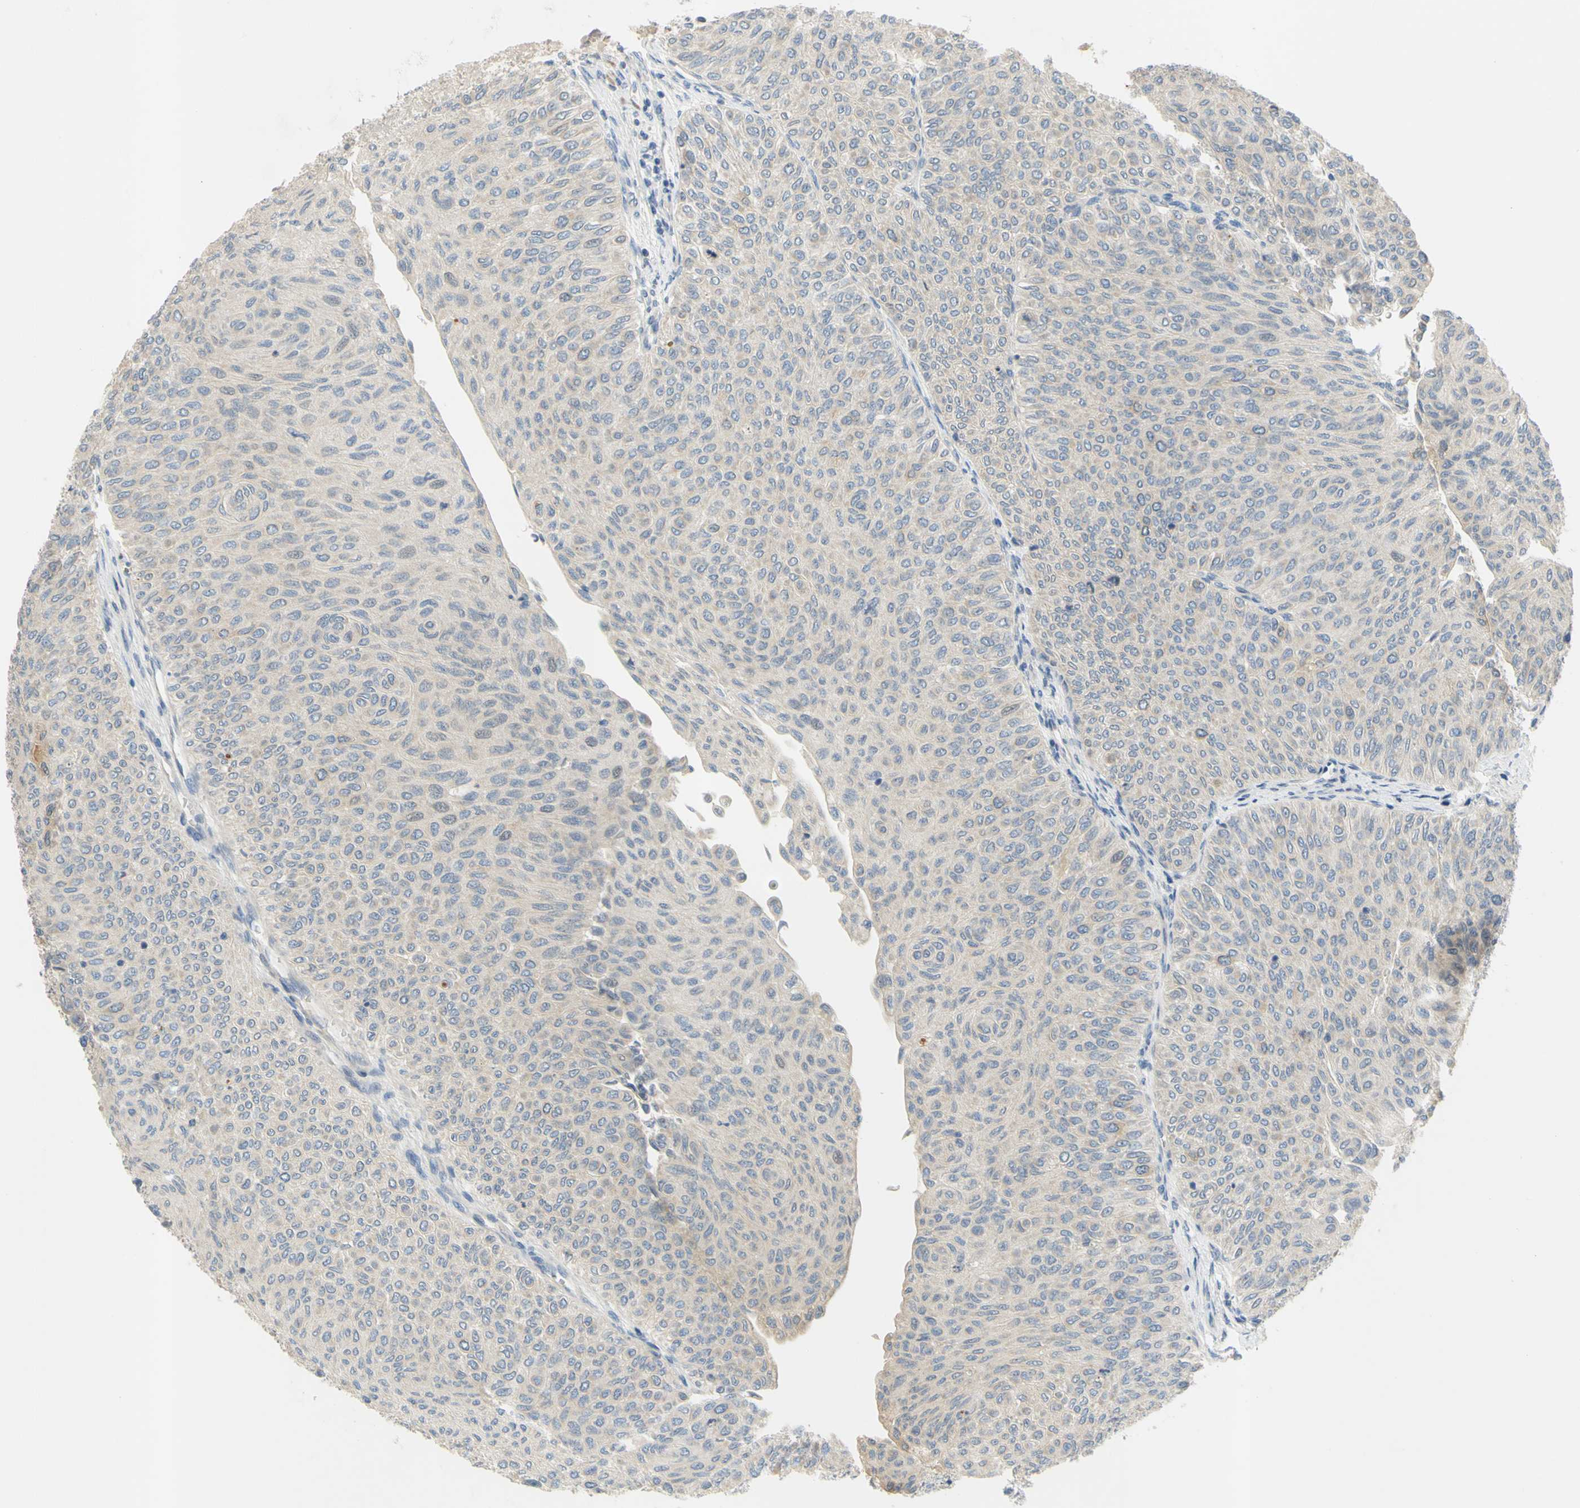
{"staining": {"intensity": "weak", "quantity": "25%-75%", "location": "cytoplasmic/membranous"}, "tissue": "urothelial cancer", "cell_type": "Tumor cells", "image_type": "cancer", "snomed": [{"axis": "morphology", "description": "Urothelial carcinoma, Low grade"}, {"axis": "topography", "description": "Urinary bladder"}], "caption": "The immunohistochemical stain highlights weak cytoplasmic/membranous expression in tumor cells of low-grade urothelial carcinoma tissue. (Brightfield microscopy of DAB IHC at high magnification).", "gene": "CCNB2", "patient": {"sex": "male", "age": 78}}